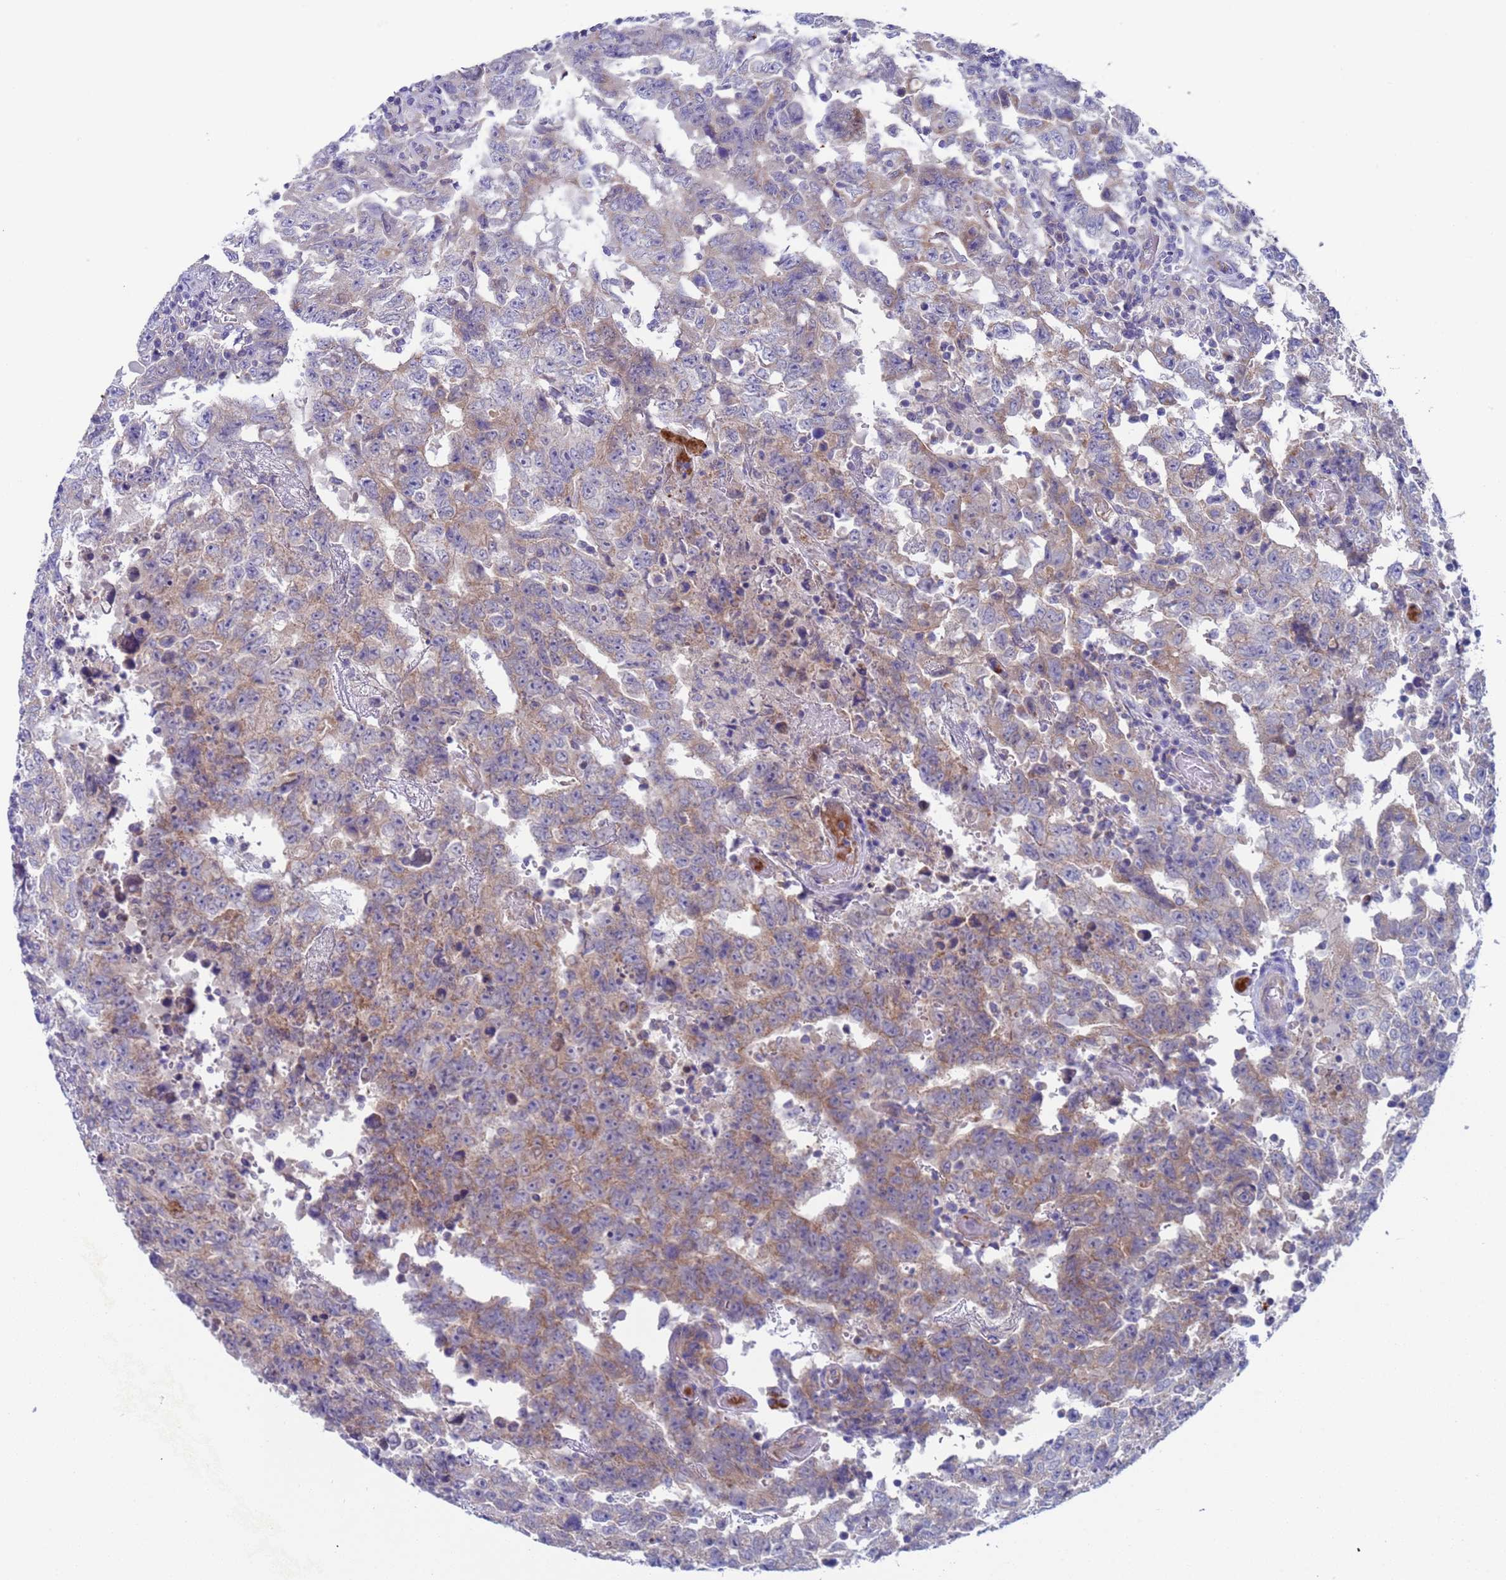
{"staining": {"intensity": "weak", "quantity": "25%-75%", "location": "cytoplasmic/membranous"}, "tissue": "testis cancer", "cell_type": "Tumor cells", "image_type": "cancer", "snomed": [{"axis": "morphology", "description": "Carcinoma, Embryonal, NOS"}, {"axis": "topography", "description": "Testis"}], "caption": "Weak cytoplasmic/membranous positivity is present in approximately 25%-75% of tumor cells in testis cancer.", "gene": "PET117", "patient": {"sex": "male", "age": 26}}